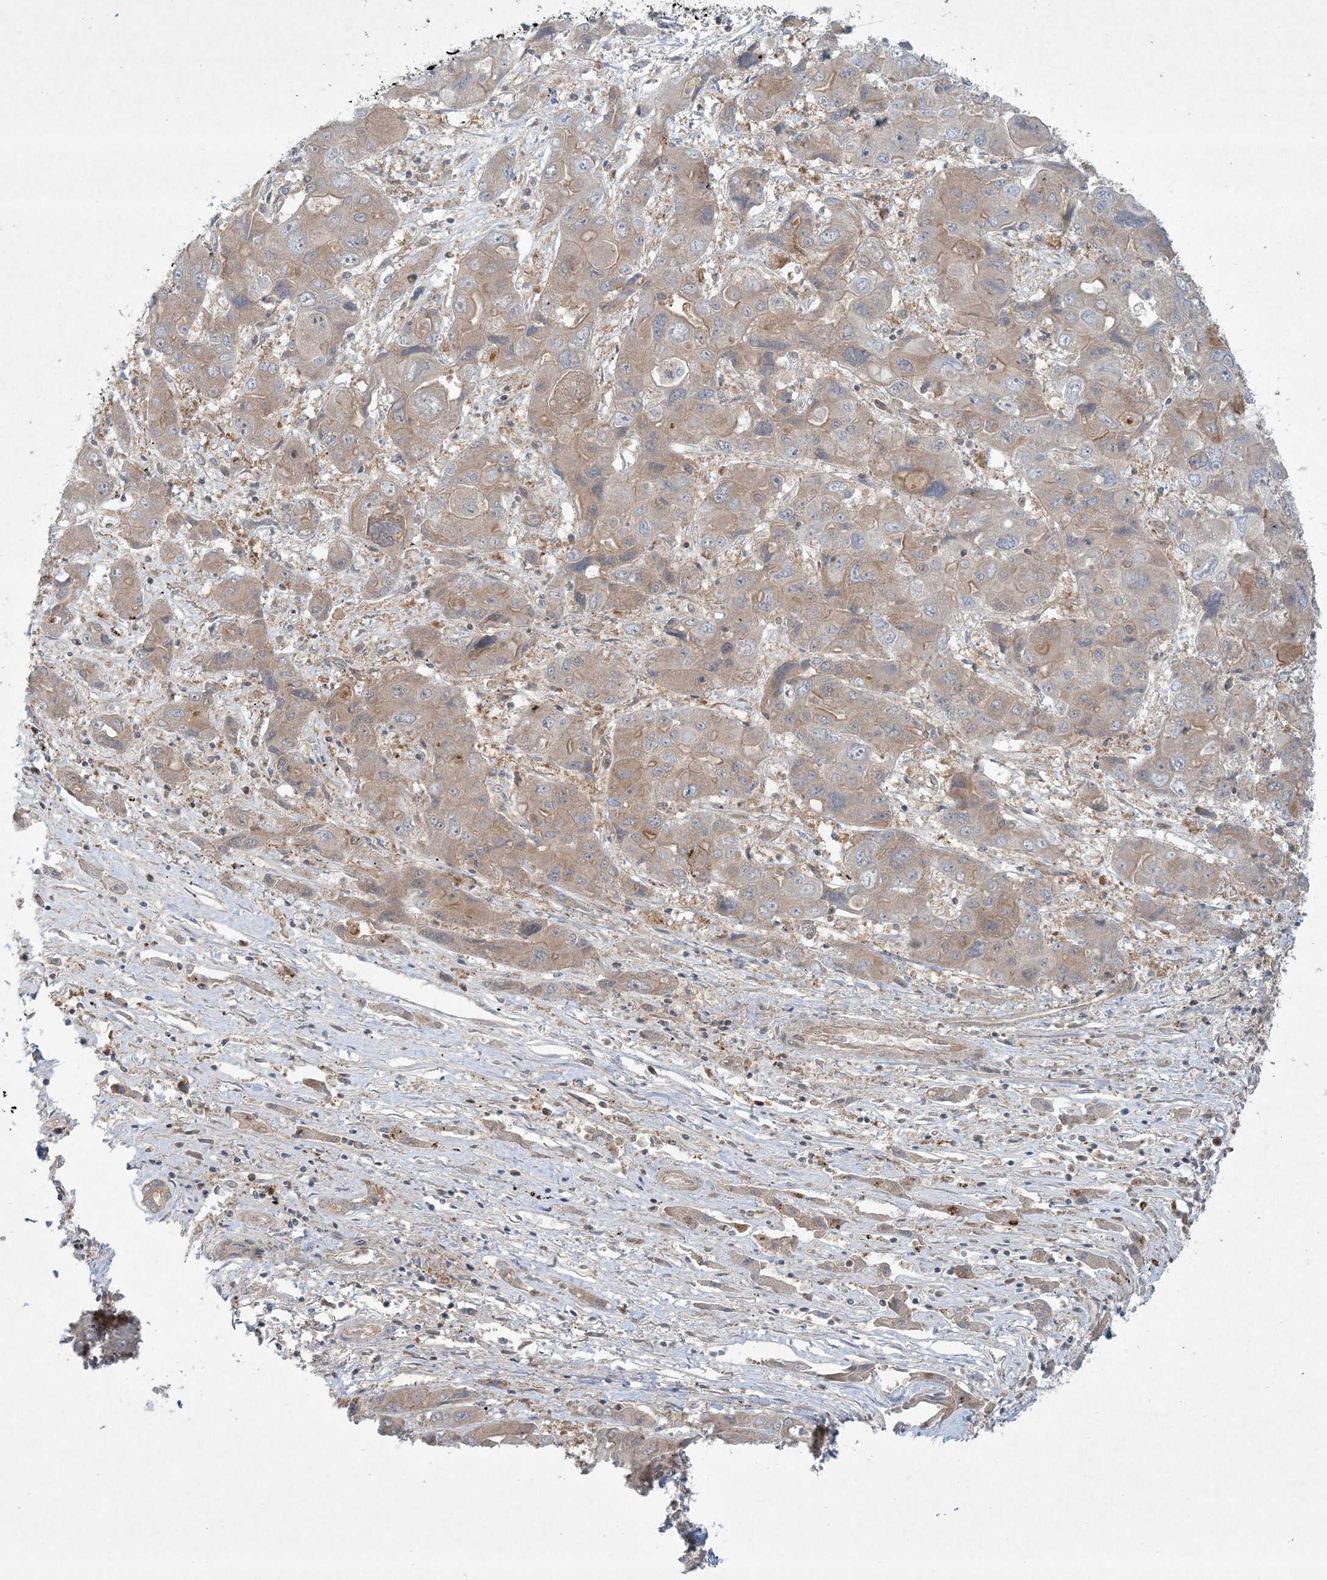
{"staining": {"intensity": "weak", "quantity": "25%-75%", "location": "cytoplasmic/membranous"}, "tissue": "liver cancer", "cell_type": "Tumor cells", "image_type": "cancer", "snomed": [{"axis": "morphology", "description": "Cholangiocarcinoma"}, {"axis": "topography", "description": "Liver"}], "caption": "Immunohistochemical staining of liver cancer (cholangiocarcinoma) reveals low levels of weak cytoplasmic/membranous expression in approximately 25%-75% of tumor cells.", "gene": "STAM2", "patient": {"sex": "male", "age": 67}}